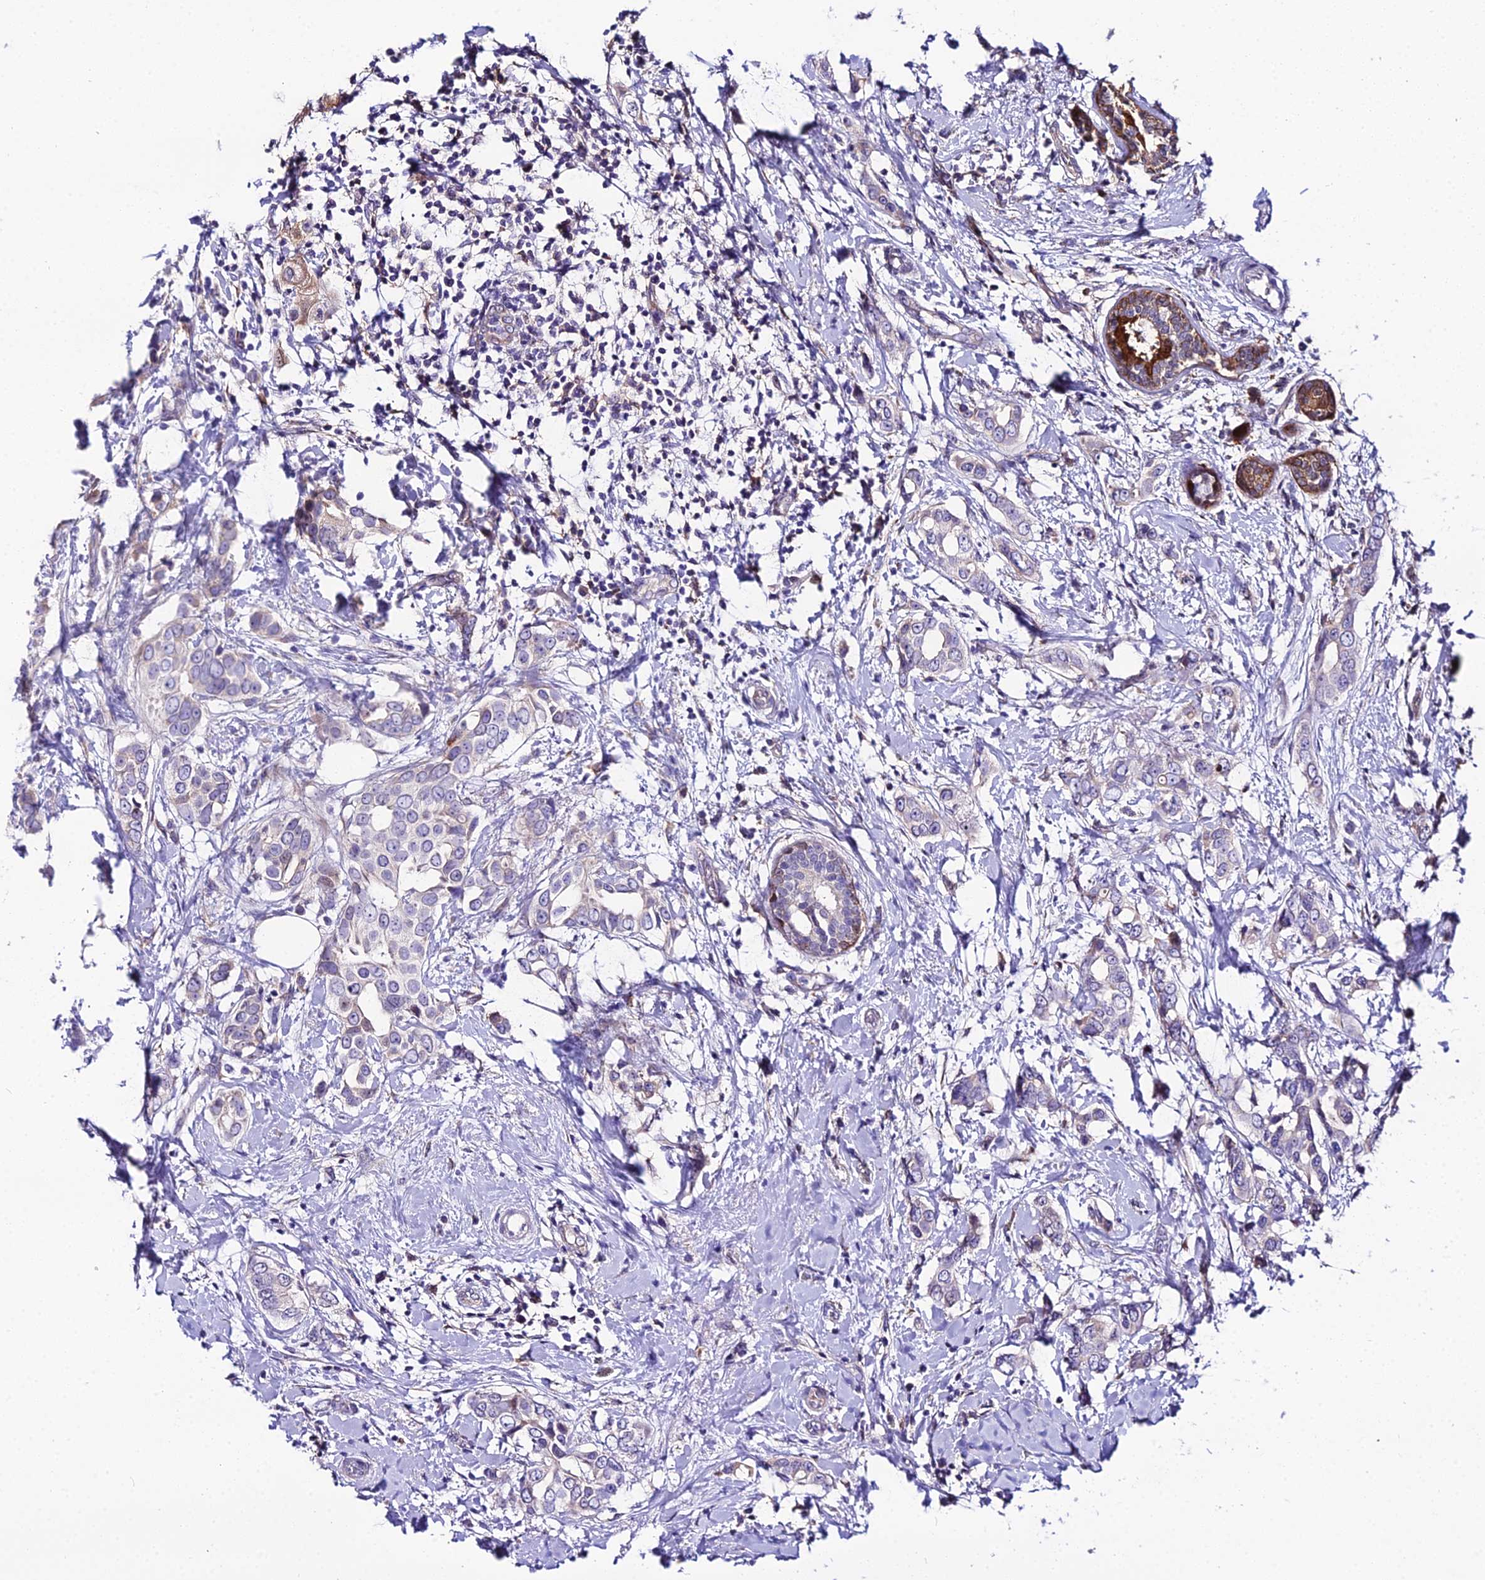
{"staining": {"intensity": "negative", "quantity": "none", "location": "none"}, "tissue": "breast cancer", "cell_type": "Tumor cells", "image_type": "cancer", "snomed": [{"axis": "morphology", "description": "Lobular carcinoma"}, {"axis": "topography", "description": "Breast"}], "caption": "IHC photomicrograph of human breast cancer stained for a protein (brown), which shows no expression in tumor cells.", "gene": "MB21D2", "patient": {"sex": "female", "age": 51}}